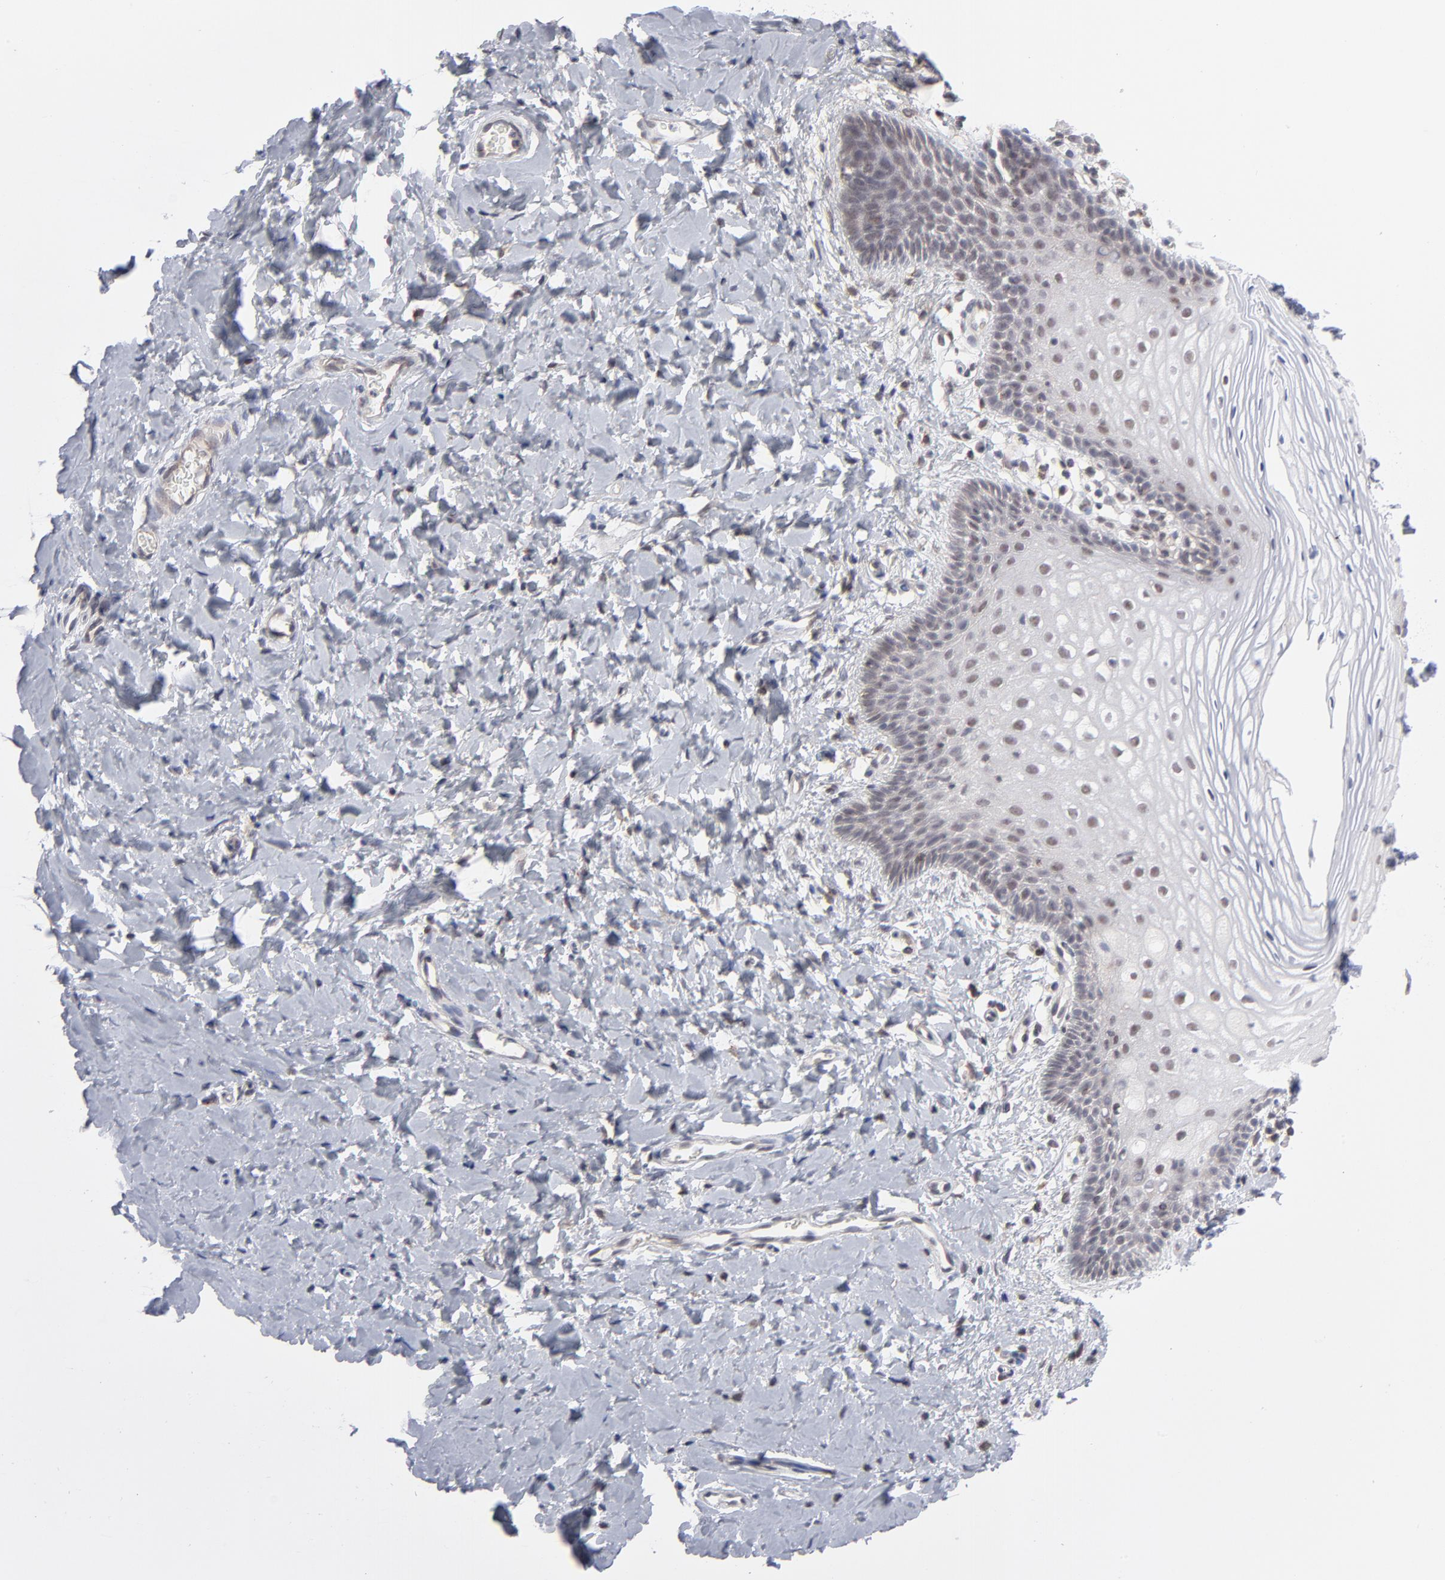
{"staining": {"intensity": "weak", "quantity": "<25%", "location": "nuclear"}, "tissue": "vagina", "cell_type": "Squamous epithelial cells", "image_type": "normal", "snomed": [{"axis": "morphology", "description": "Normal tissue, NOS"}, {"axis": "topography", "description": "Vagina"}], "caption": "Vagina was stained to show a protein in brown. There is no significant expression in squamous epithelial cells. The staining is performed using DAB brown chromogen with nuclei counter-stained in using hematoxylin.", "gene": "NBN", "patient": {"sex": "female", "age": 55}}